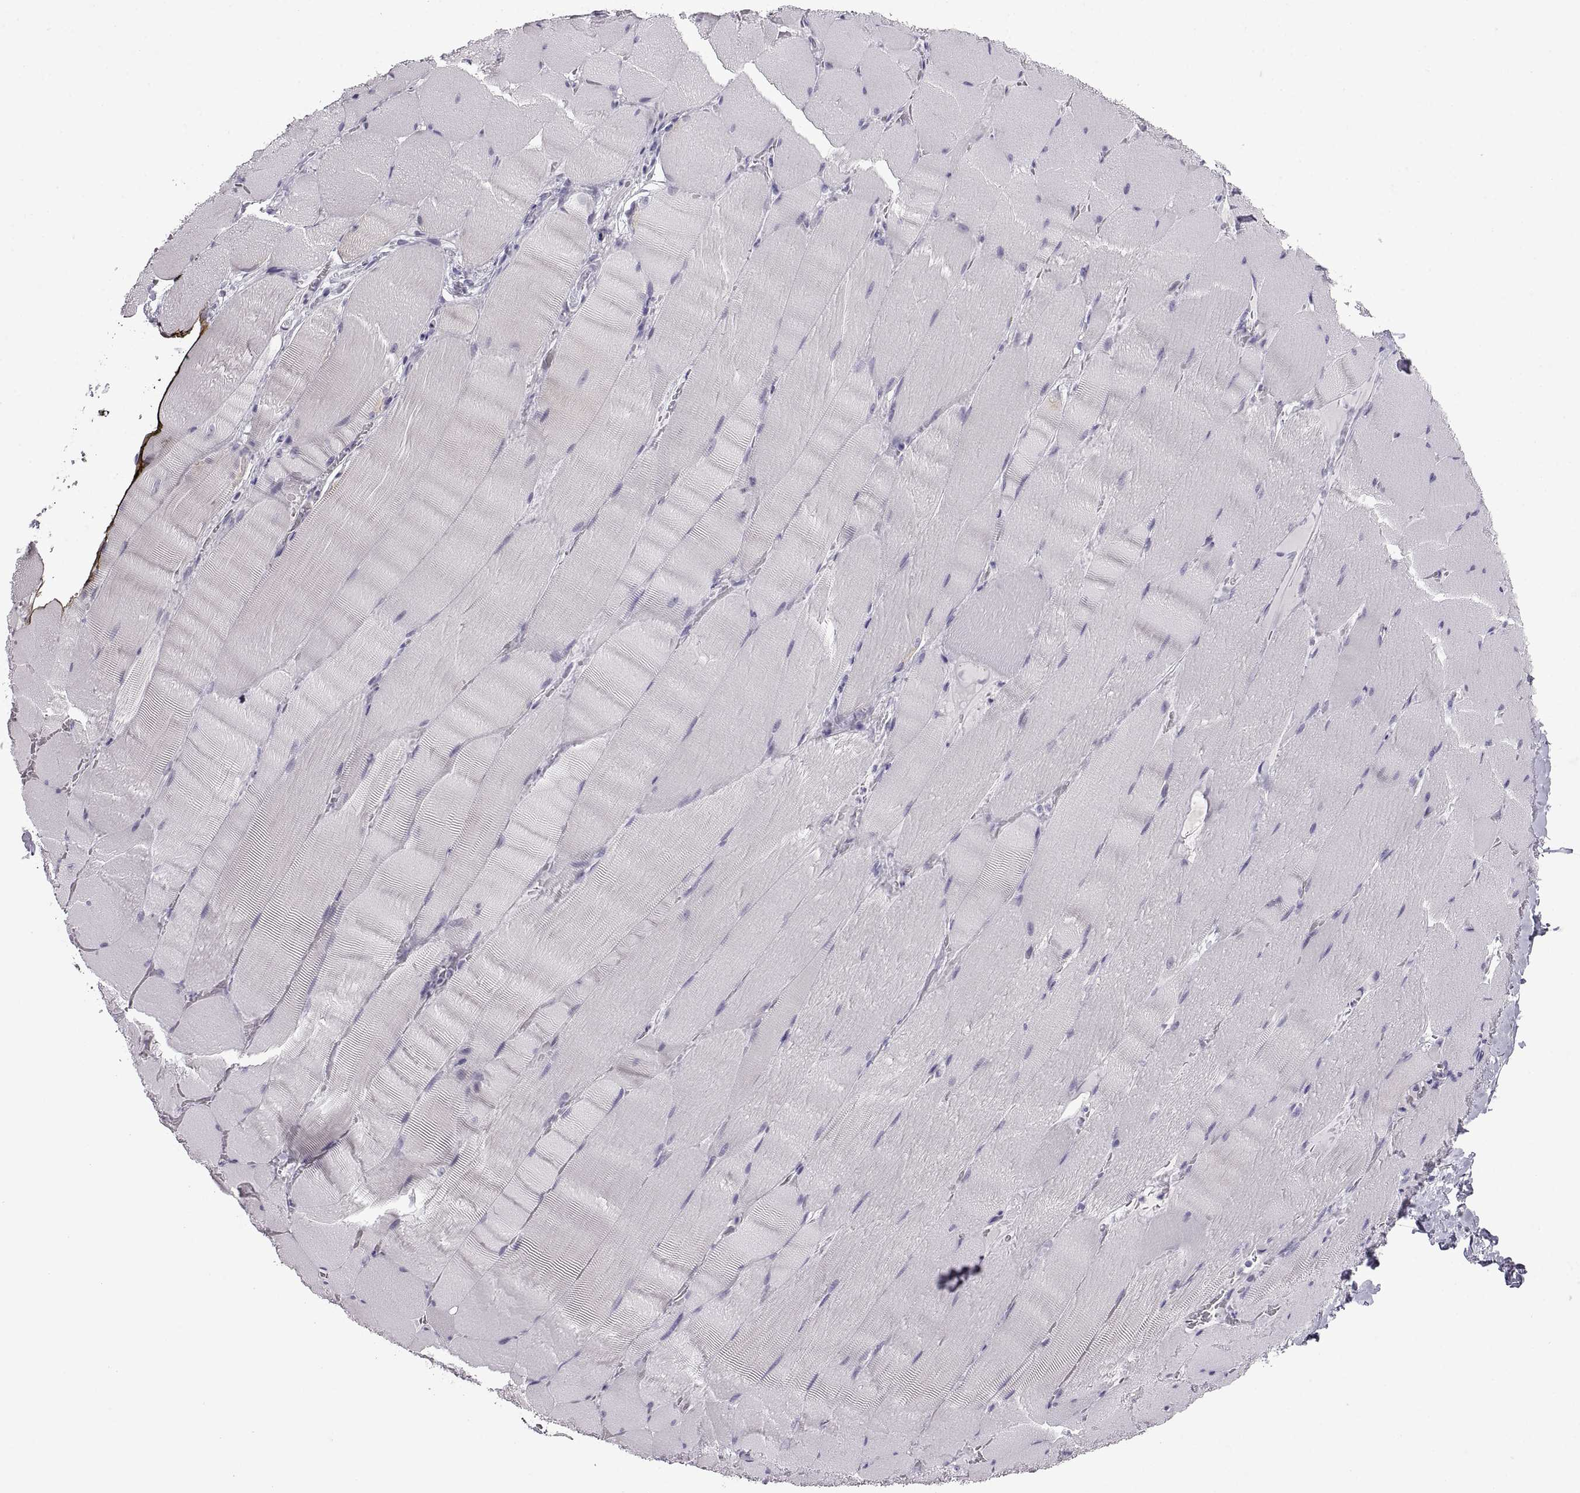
{"staining": {"intensity": "negative", "quantity": "none", "location": "none"}, "tissue": "skeletal muscle", "cell_type": "Myocytes", "image_type": "normal", "snomed": [{"axis": "morphology", "description": "Normal tissue, NOS"}, {"axis": "topography", "description": "Skeletal muscle"}], "caption": "IHC image of benign human skeletal muscle stained for a protein (brown), which exhibits no expression in myocytes.", "gene": "FAM170A", "patient": {"sex": "male", "age": 56}}